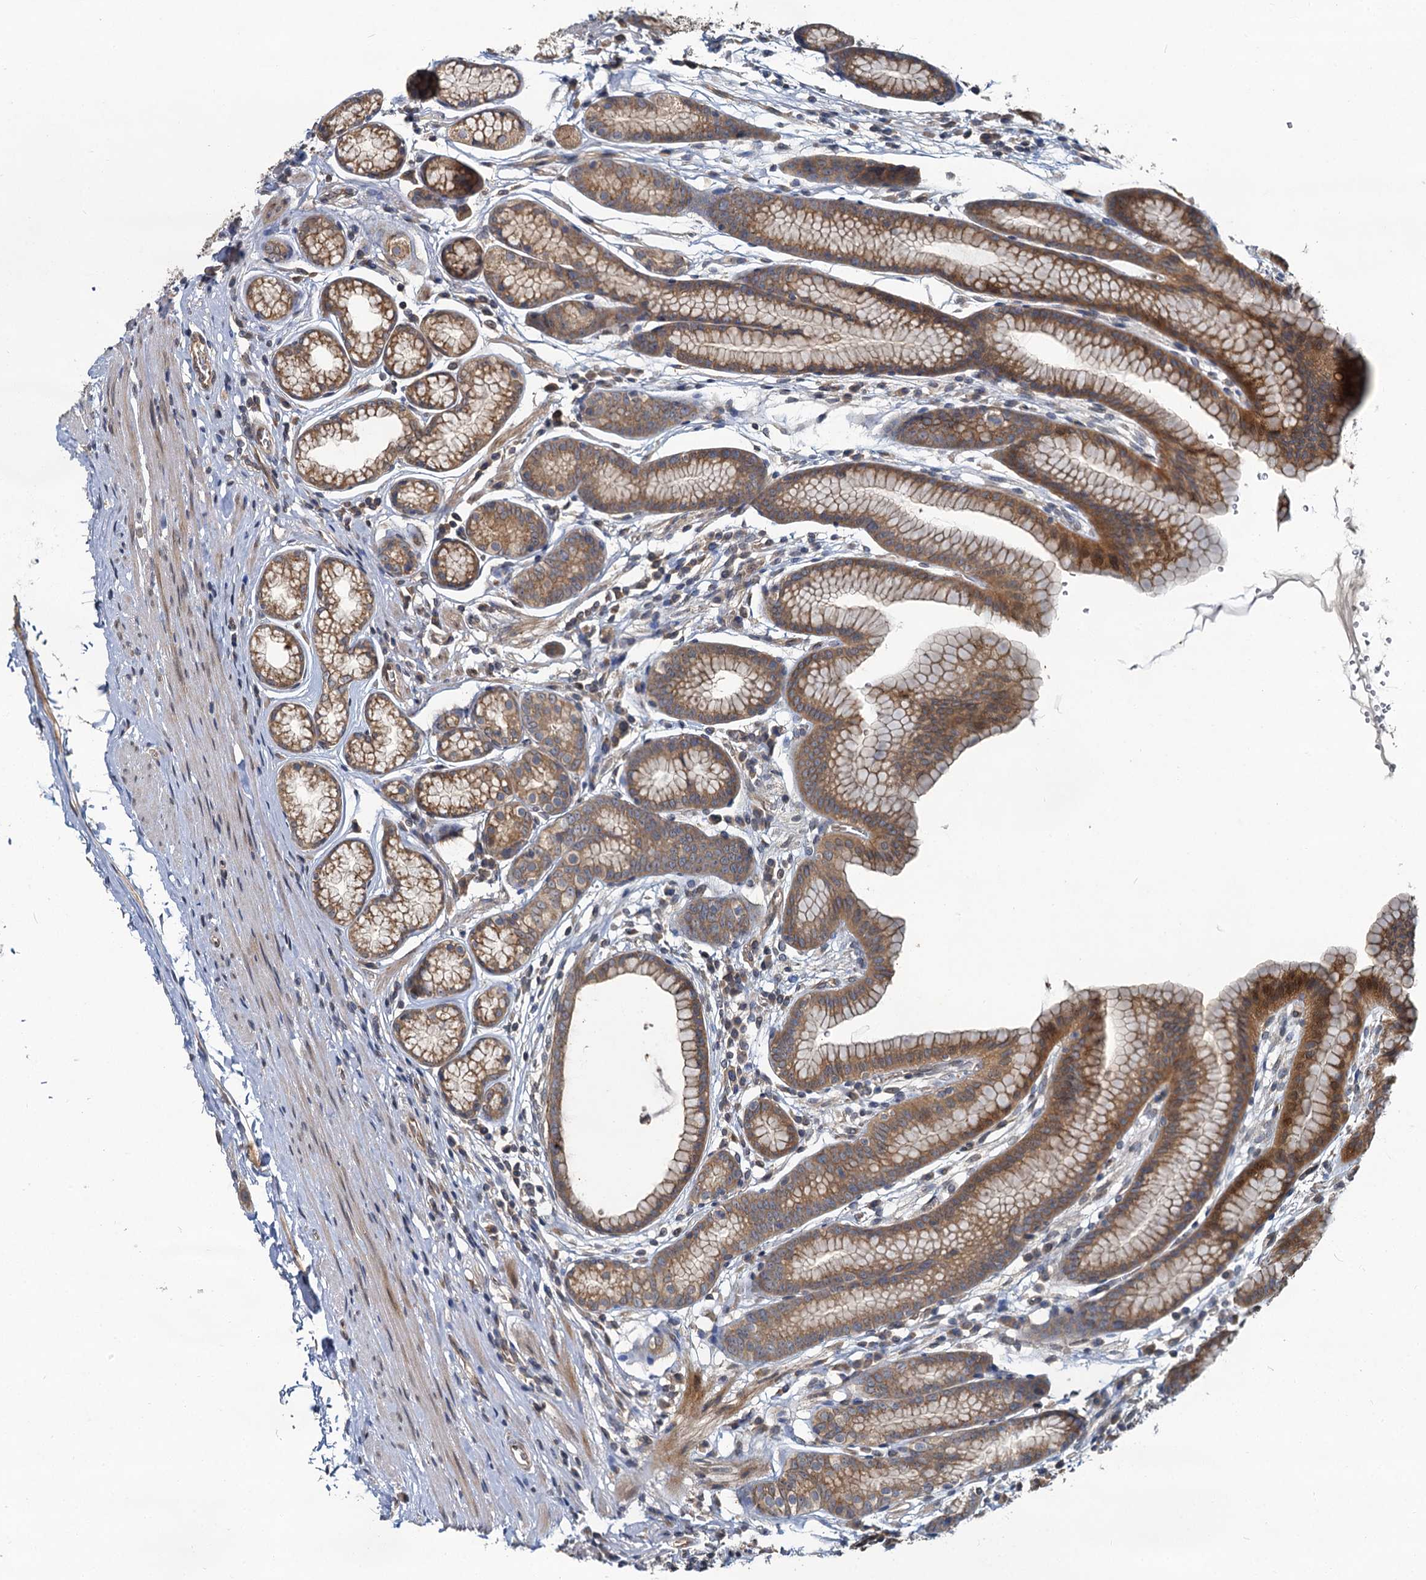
{"staining": {"intensity": "moderate", "quantity": ">75%", "location": "cytoplasmic/membranous"}, "tissue": "stomach", "cell_type": "Glandular cells", "image_type": "normal", "snomed": [{"axis": "morphology", "description": "Normal tissue, NOS"}, {"axis": "topography", "description": "Stomach"}], "caption": "The immunohistochemical stain shows moderate cytoplasmic/membranous positivity in glandular cells of normal stomach.", "gene": "ZNF324", "patient": {"sex": "male", "age": 42}}